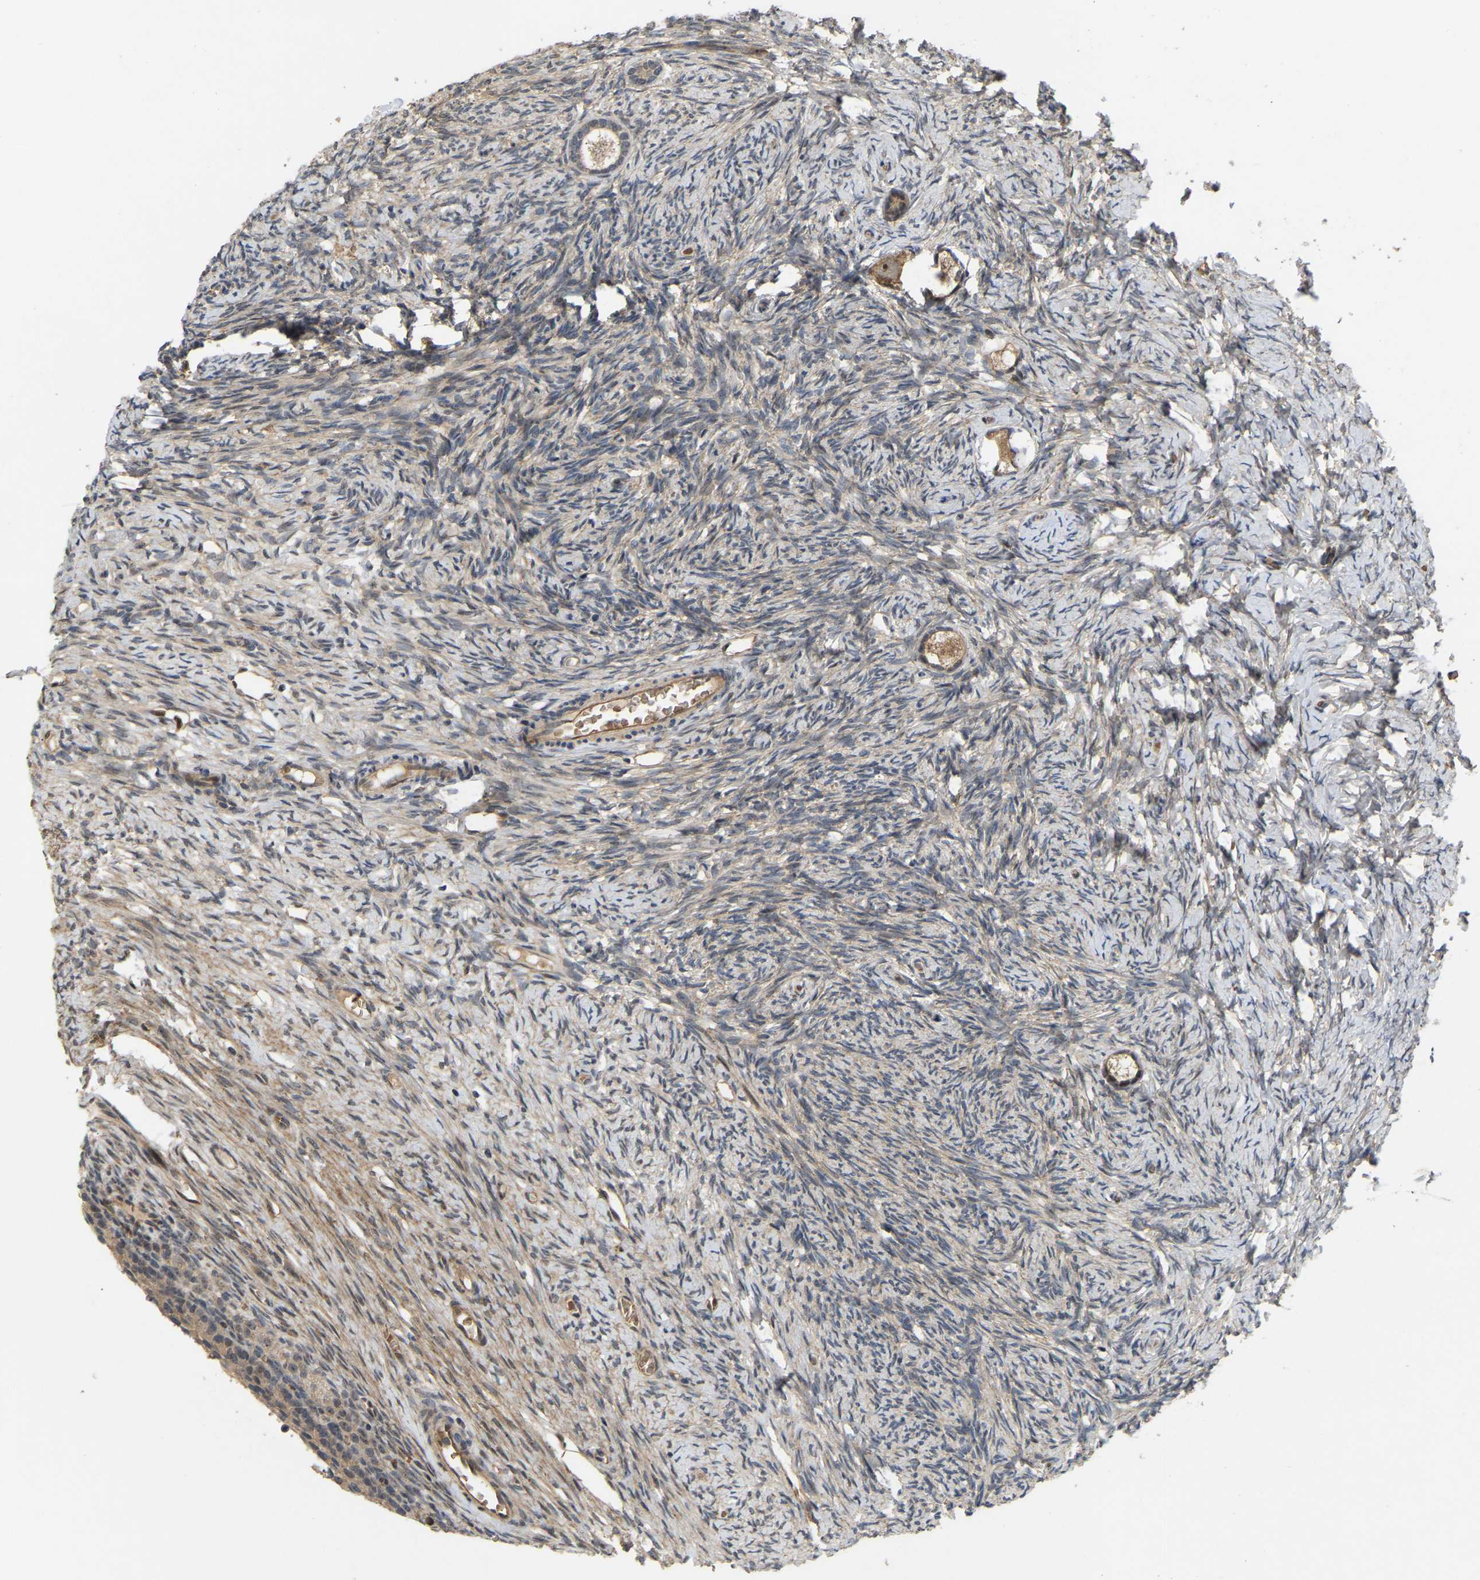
{"staining": {"intensity": "moderate", "quantity": ">75%", "location": "cytoplasmic/membranous"}, "tissue": "ovary", "cell_type": "Follicle cells", "image_type": "normal", "snomed": [{"axis": "morphology", "description": "Normal tissue, NOS"}, {"axis": "topography", "description": "Ovary"}], "caption": "DAB (3,3'-diaminobenzidine) immunohistochemical staining of unremarkable ovary exhibits moderate cytoplasmic/membranous protein positivity in about >75% of follicle cells.", "gene": "LIMK2", "patient": {"sex": "female", "age": 27}}